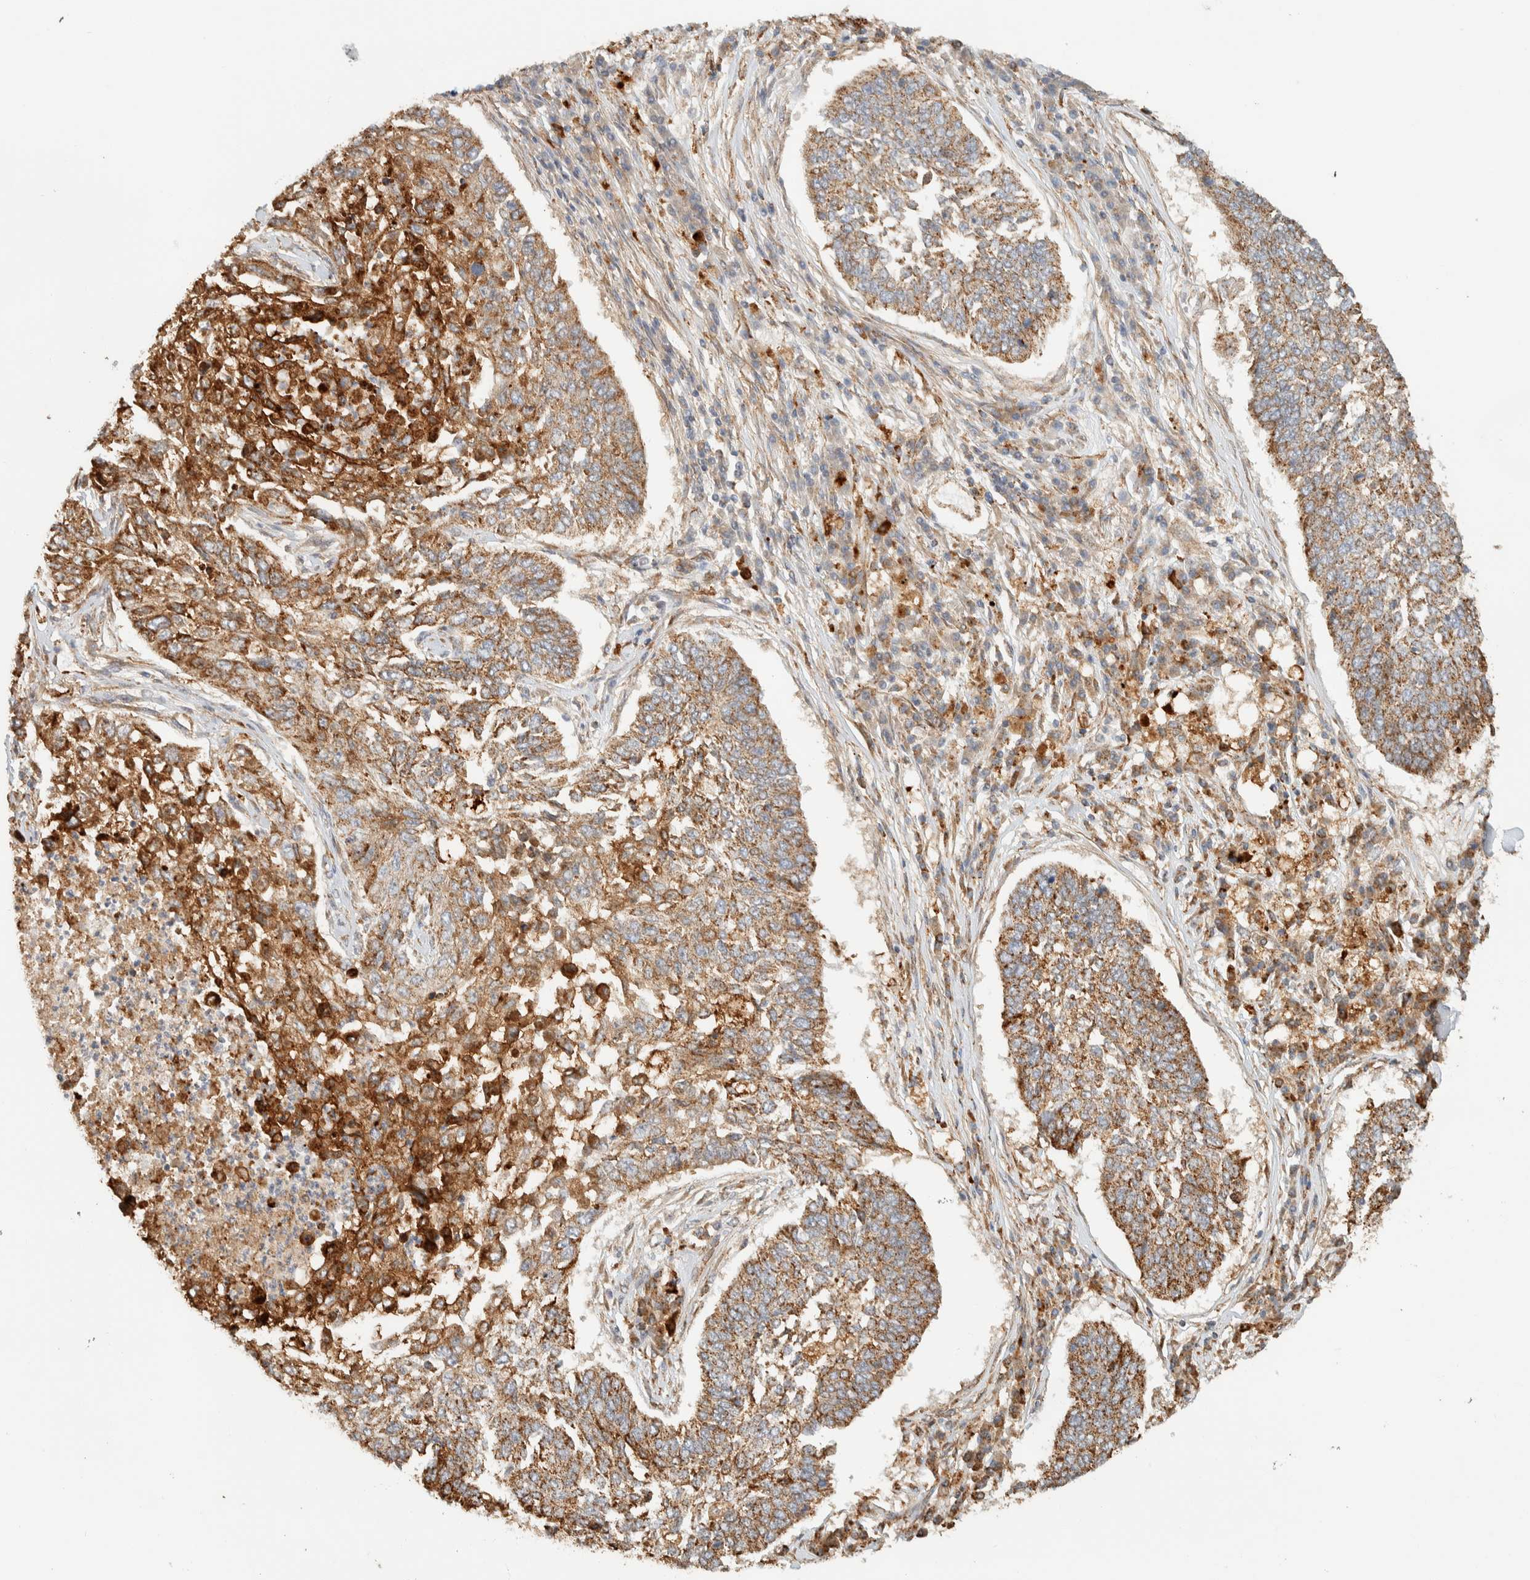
{"staining": {"intensity": "moderate", "quantity": ">75%", "location": "cytoplasmic/membranous"}, "tissue": "lung cancer", "cell_type": "Tumor cells", "image_type": "cancer", "snomed": [{"axis": "morphology", "description": "Normal tissue, NOS"}, {"axis": "morphology", "description": "Squamous cell carcinoma, NOS"}, {"axis": "topography", "description": "Cartilage tissue"}, {"axis": "topography", "description": "Bronchus"}, {"axis": "topography", "description": "Lung"}], "caption": "A brown stain highlights moderate cytoplasmic/membranous expression of a protein in human lung cancer tumor cells. (brown staining indicates protein expression, while blue staining denotes nuclei).", "gene": "KIF9", "patient": {"sex": "female", "age": 49}}